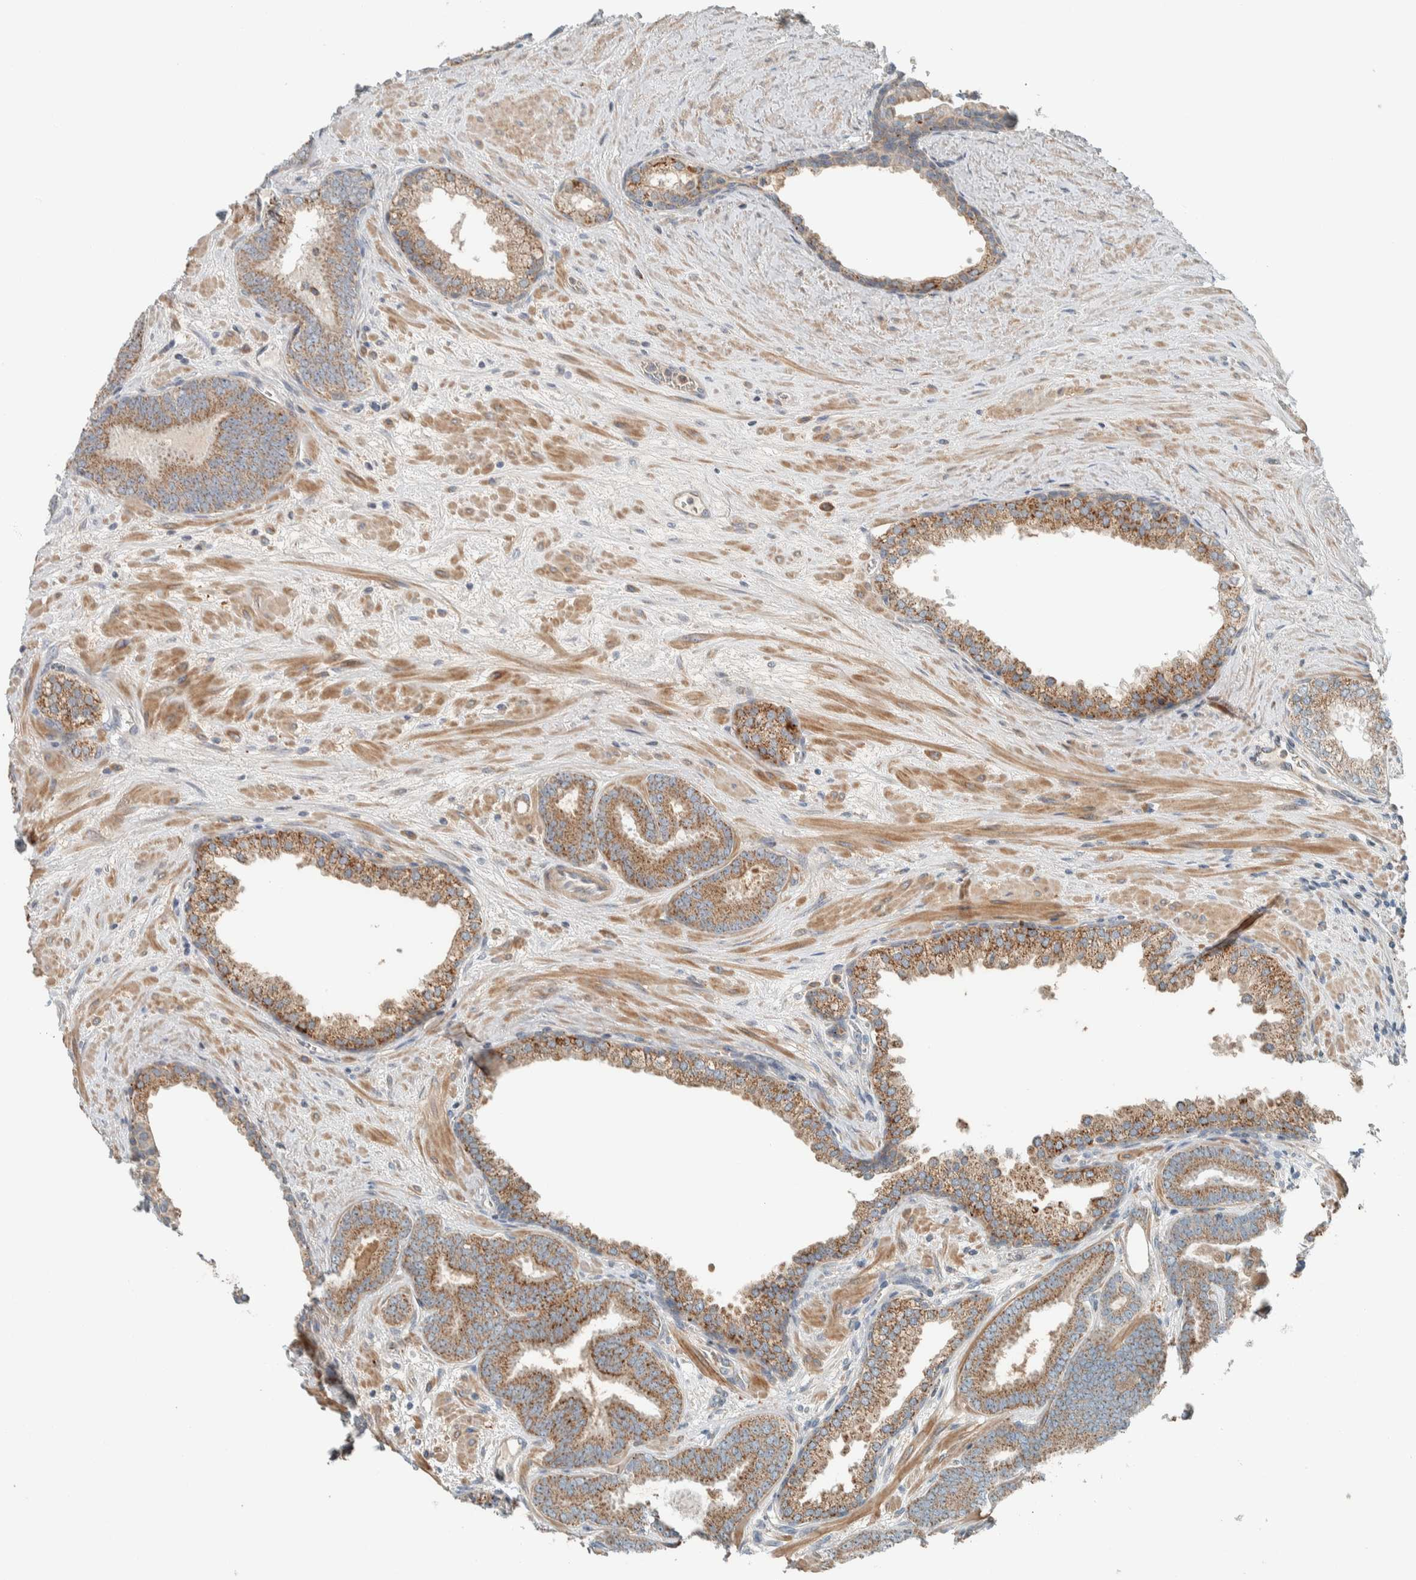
{"staining": {"intensity": "moderate", "quantity": ">75%", "location": "cytoplasmic/membranous"}, "tissue": "prostate cancer", "cell_type": "Tumor cells", "image_type": "cancer", "snomed": [{"axis": "morphology", "description": "Adenocarcinoma, Low grade"}, {"axis": "topography", "description": "Prostate"}], "caption": "Immunohistochemical staining of prostate low-grade adenocarcinoma reveals medium levels of moderate cytoplasmic/membranous positivity in approximately >75% of tumor cells.", "gene": "SLFN12L", "patient": {"sex": "male", "age": 62}}